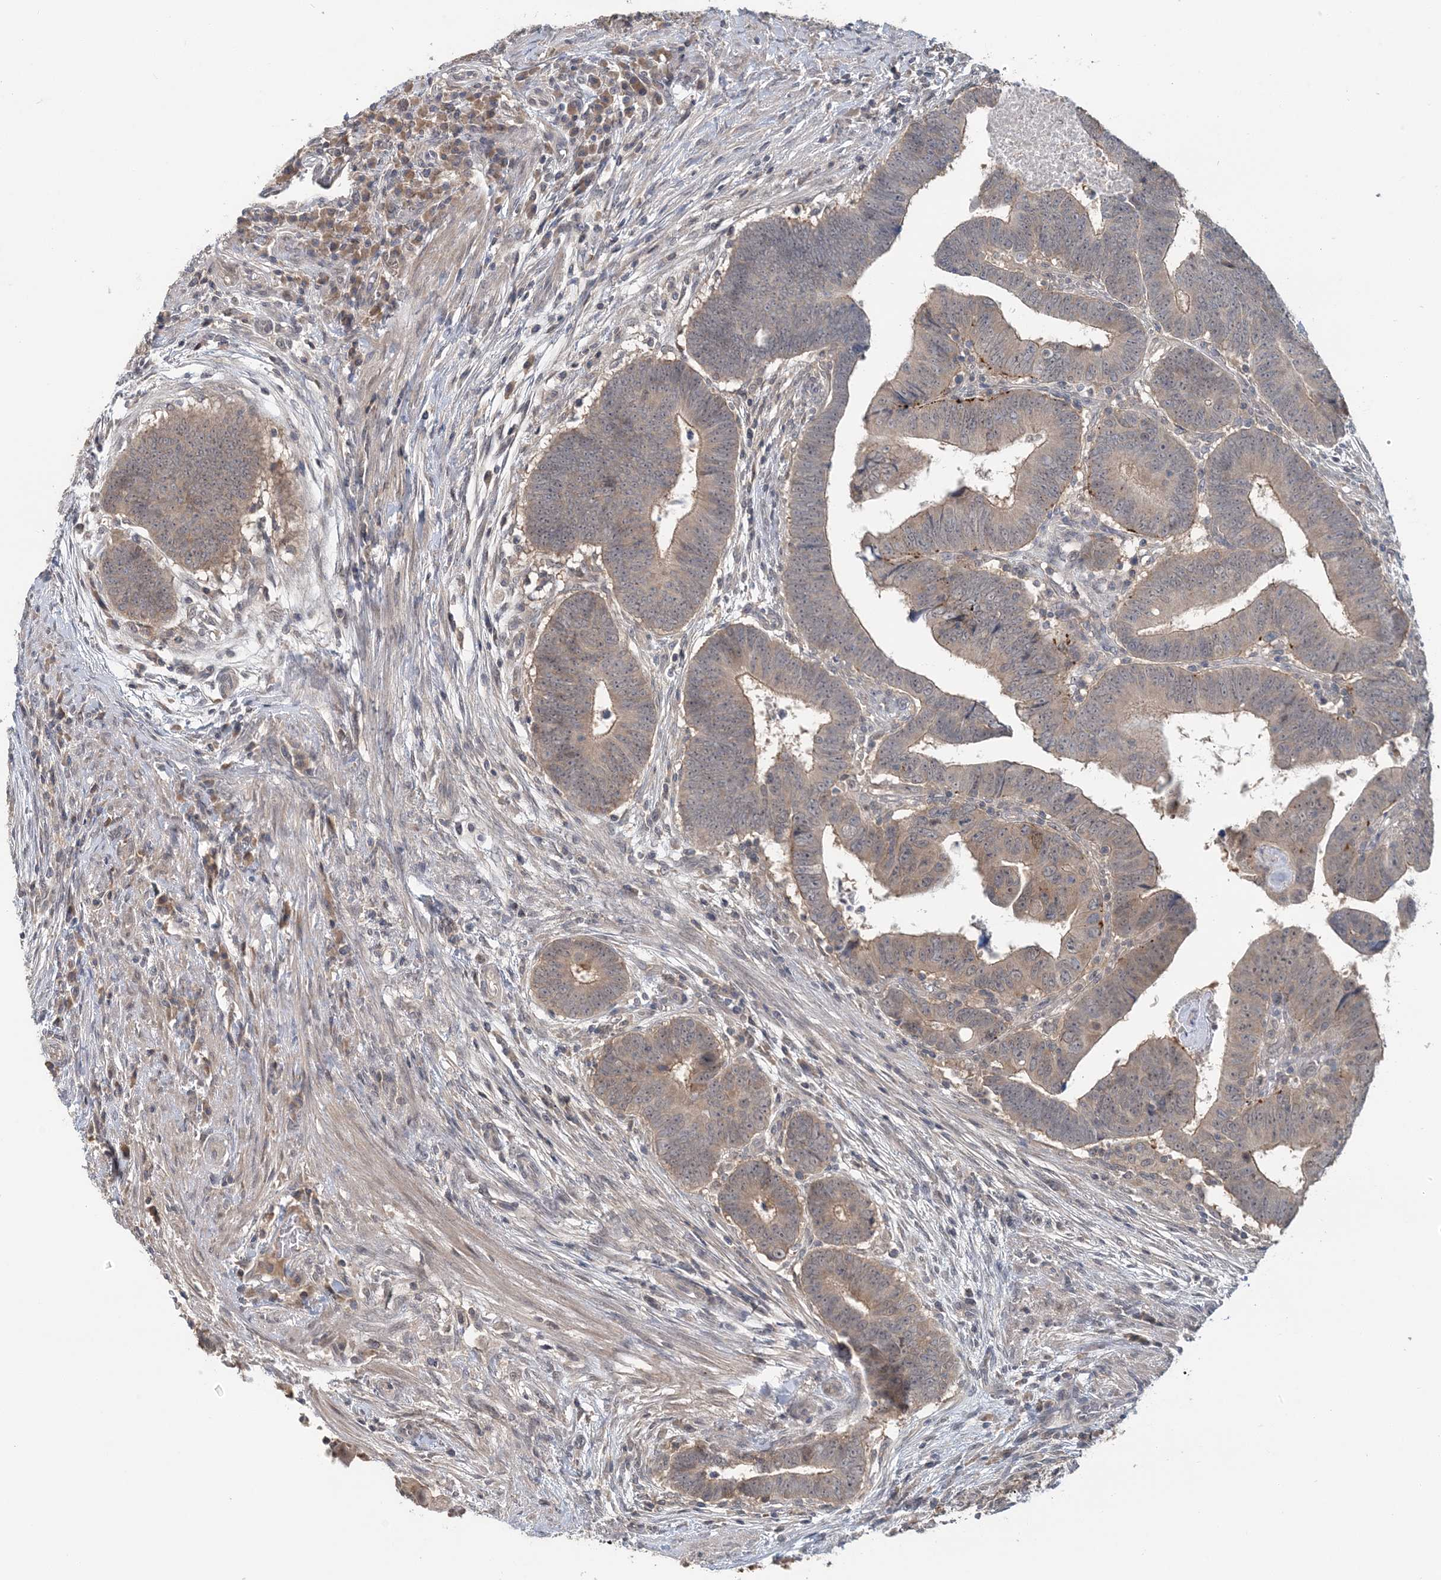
{"staining": {"intensity": "weak", "quantity": "25%-75%", "location": "cytoplasmic/membranous"}, "tissue": "colorectal cancer", "cell_type": "Tumor cells", "image_type": "cancer", "snomed": [{"axis": "morphology", "description": "Normal tissue, NOS"}, {"axis": "morphology", "description": "Adenocarcinoma, NOS"}, {"axis": "topography", "description": "Rectum"}], "caption": "Adenocarcinoma (colorectal) stained with DAB immunohistochemistry shows low levels of weak cytoplasmic/membranous expression in about 25%-75% of tumor cells. Nuclei are stained in blue.", "gene": "RNF25", "patient": {"sex": "female", "age": 65}}